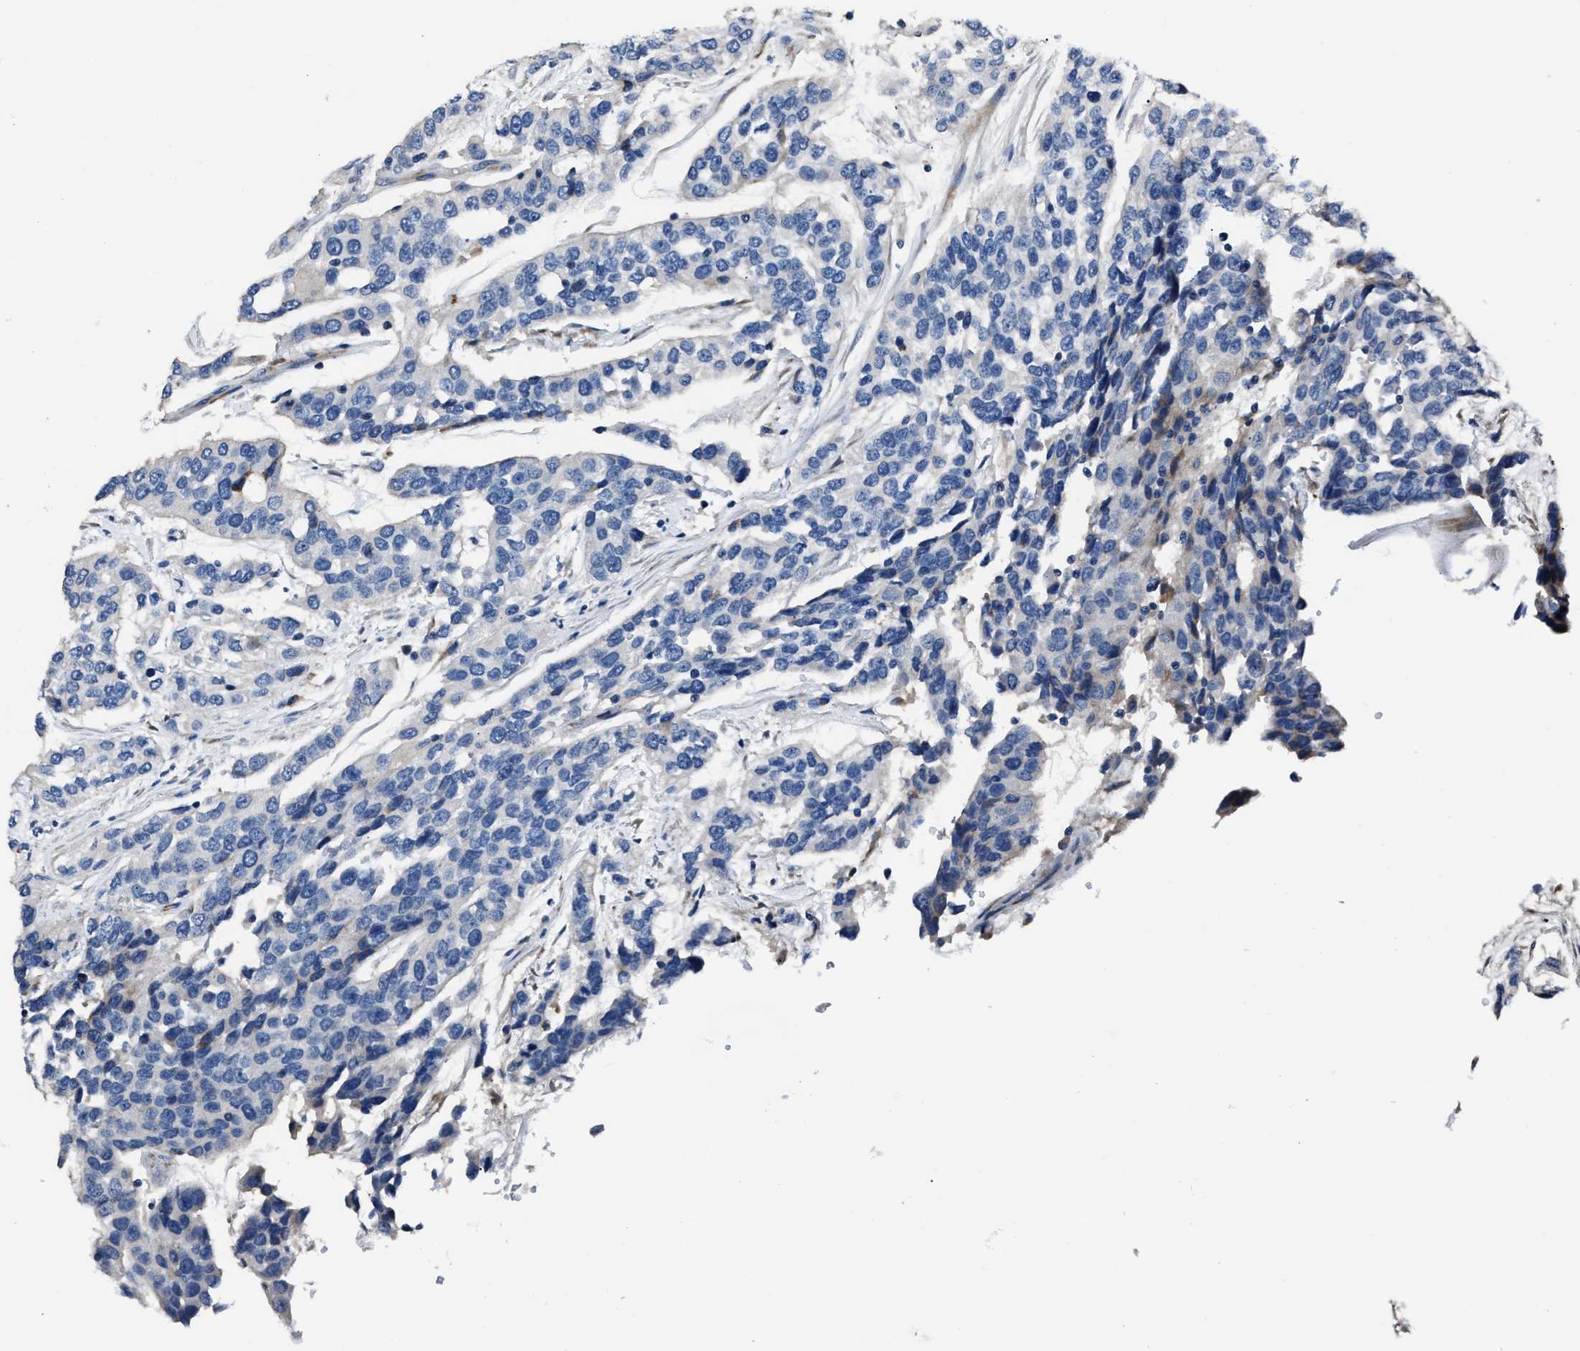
{"staining": {"intensity": "negative", "quantity": "none", "location": "none"}, "tissue": "urothelial cancer", "cell_type": "Tumor cells", "image_type": "cancer", "snomed": [{"axis": "morphology", "description": "Urothelial carcinoma, High grade"}, {"axis": "topography", "description": "Urinary bladder"}], "caption": "Immunohistochemistry histopathology image of neoplastic tissue: urothelial cancer stained with DAB (3,3'-diaminobenzidine) displays no significant protein positivity in tumor cells.", "gene": "DNAJC24", "patient": {"sex": "female", "age": 80}}